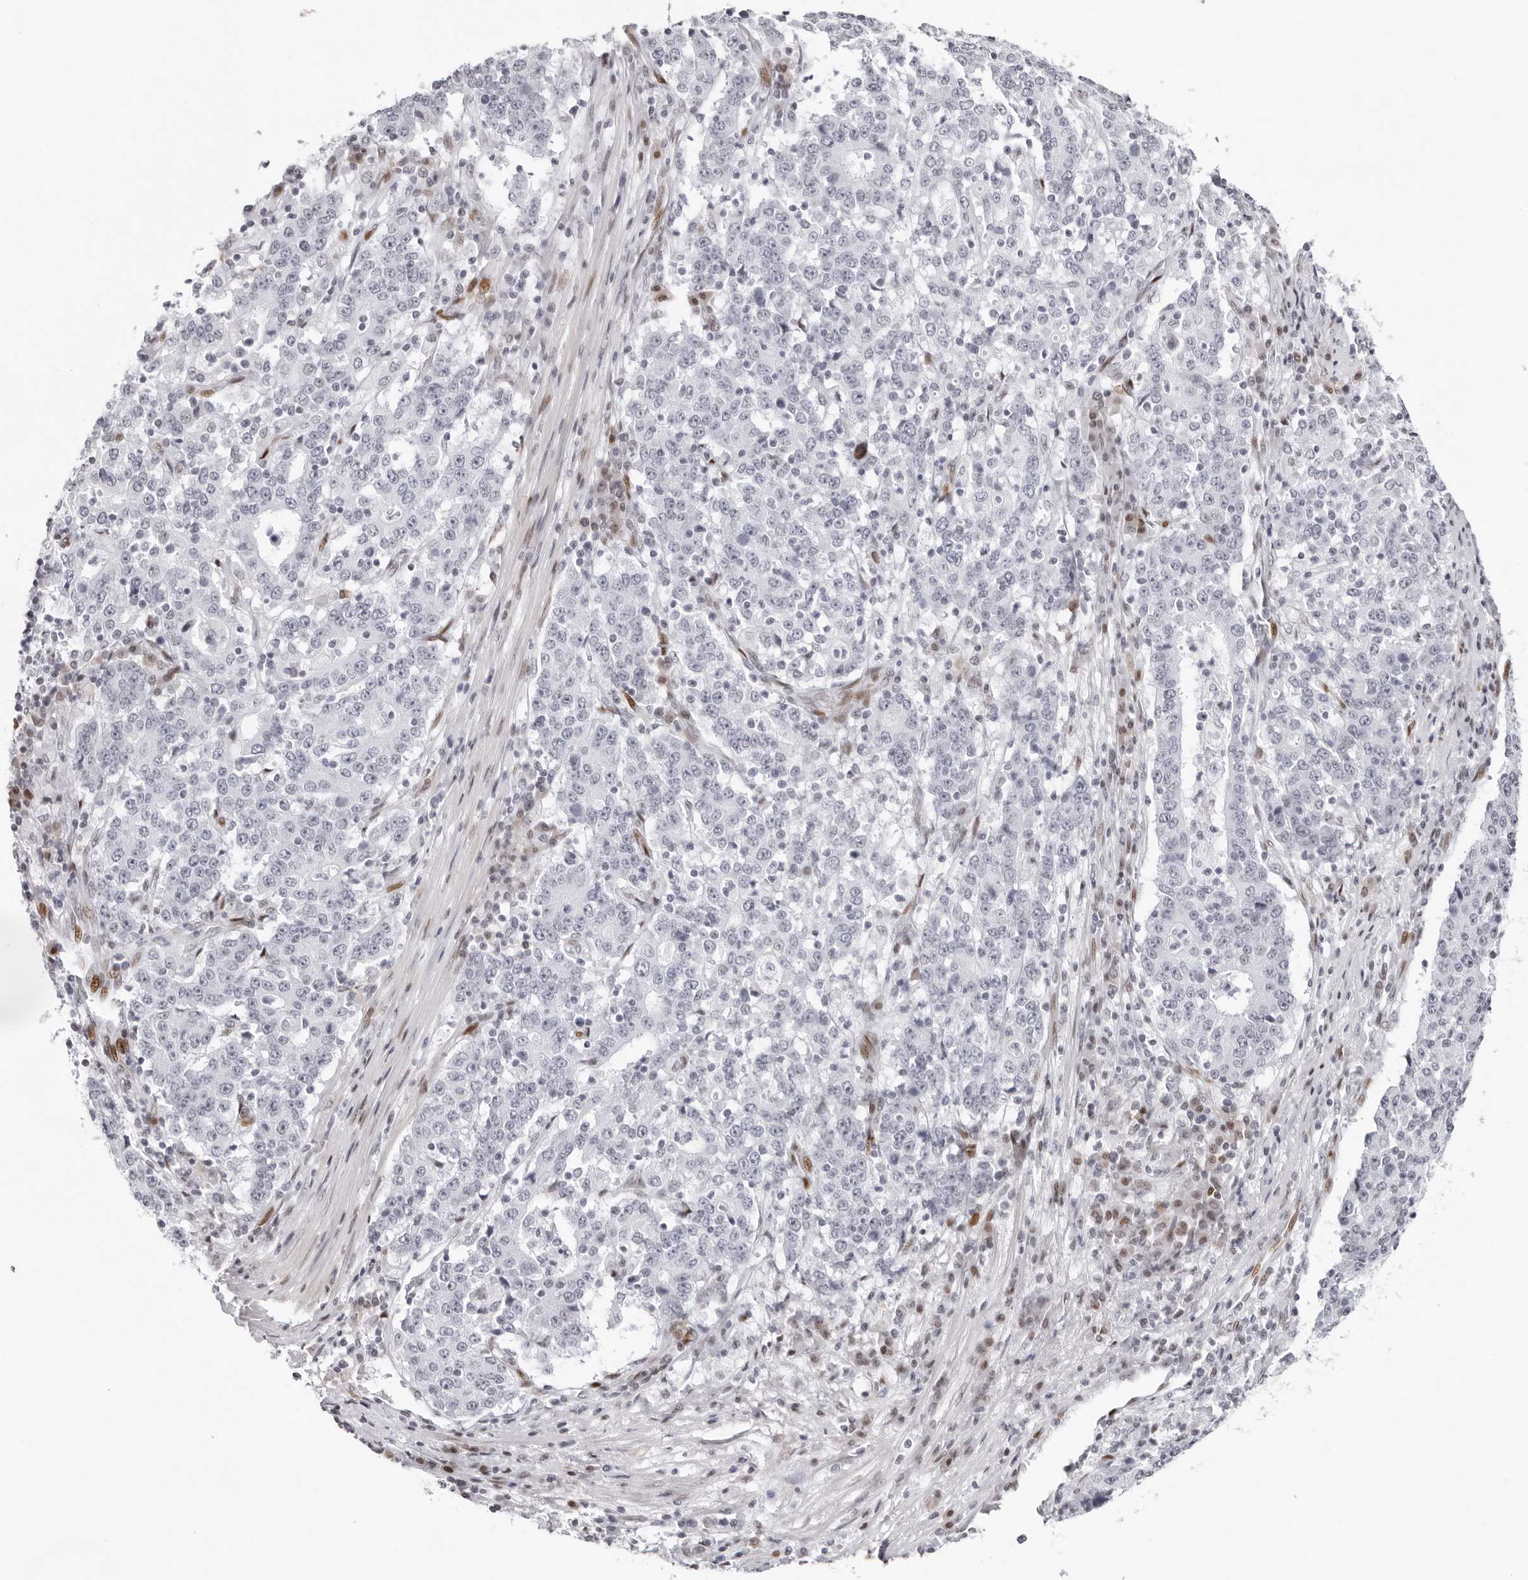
{"staining": {"intensity": "negative", "quantity": "none", "location": "none"}, "tissue": "stomach cancer", "cell_type": "Tumor cells", "image_type": "cancer", "snomed": [{"axis": "morphology", "description": "Adenocarcinoma, NOS"}, {"axis": "topography", "description": "Stomach"}], "caption": "Stomach adenocarcinoma stained for a protein using IHC displays no expression tumor cells.", "gene": "NTPCR", "patient": {"sex": "male", "age": 59}}